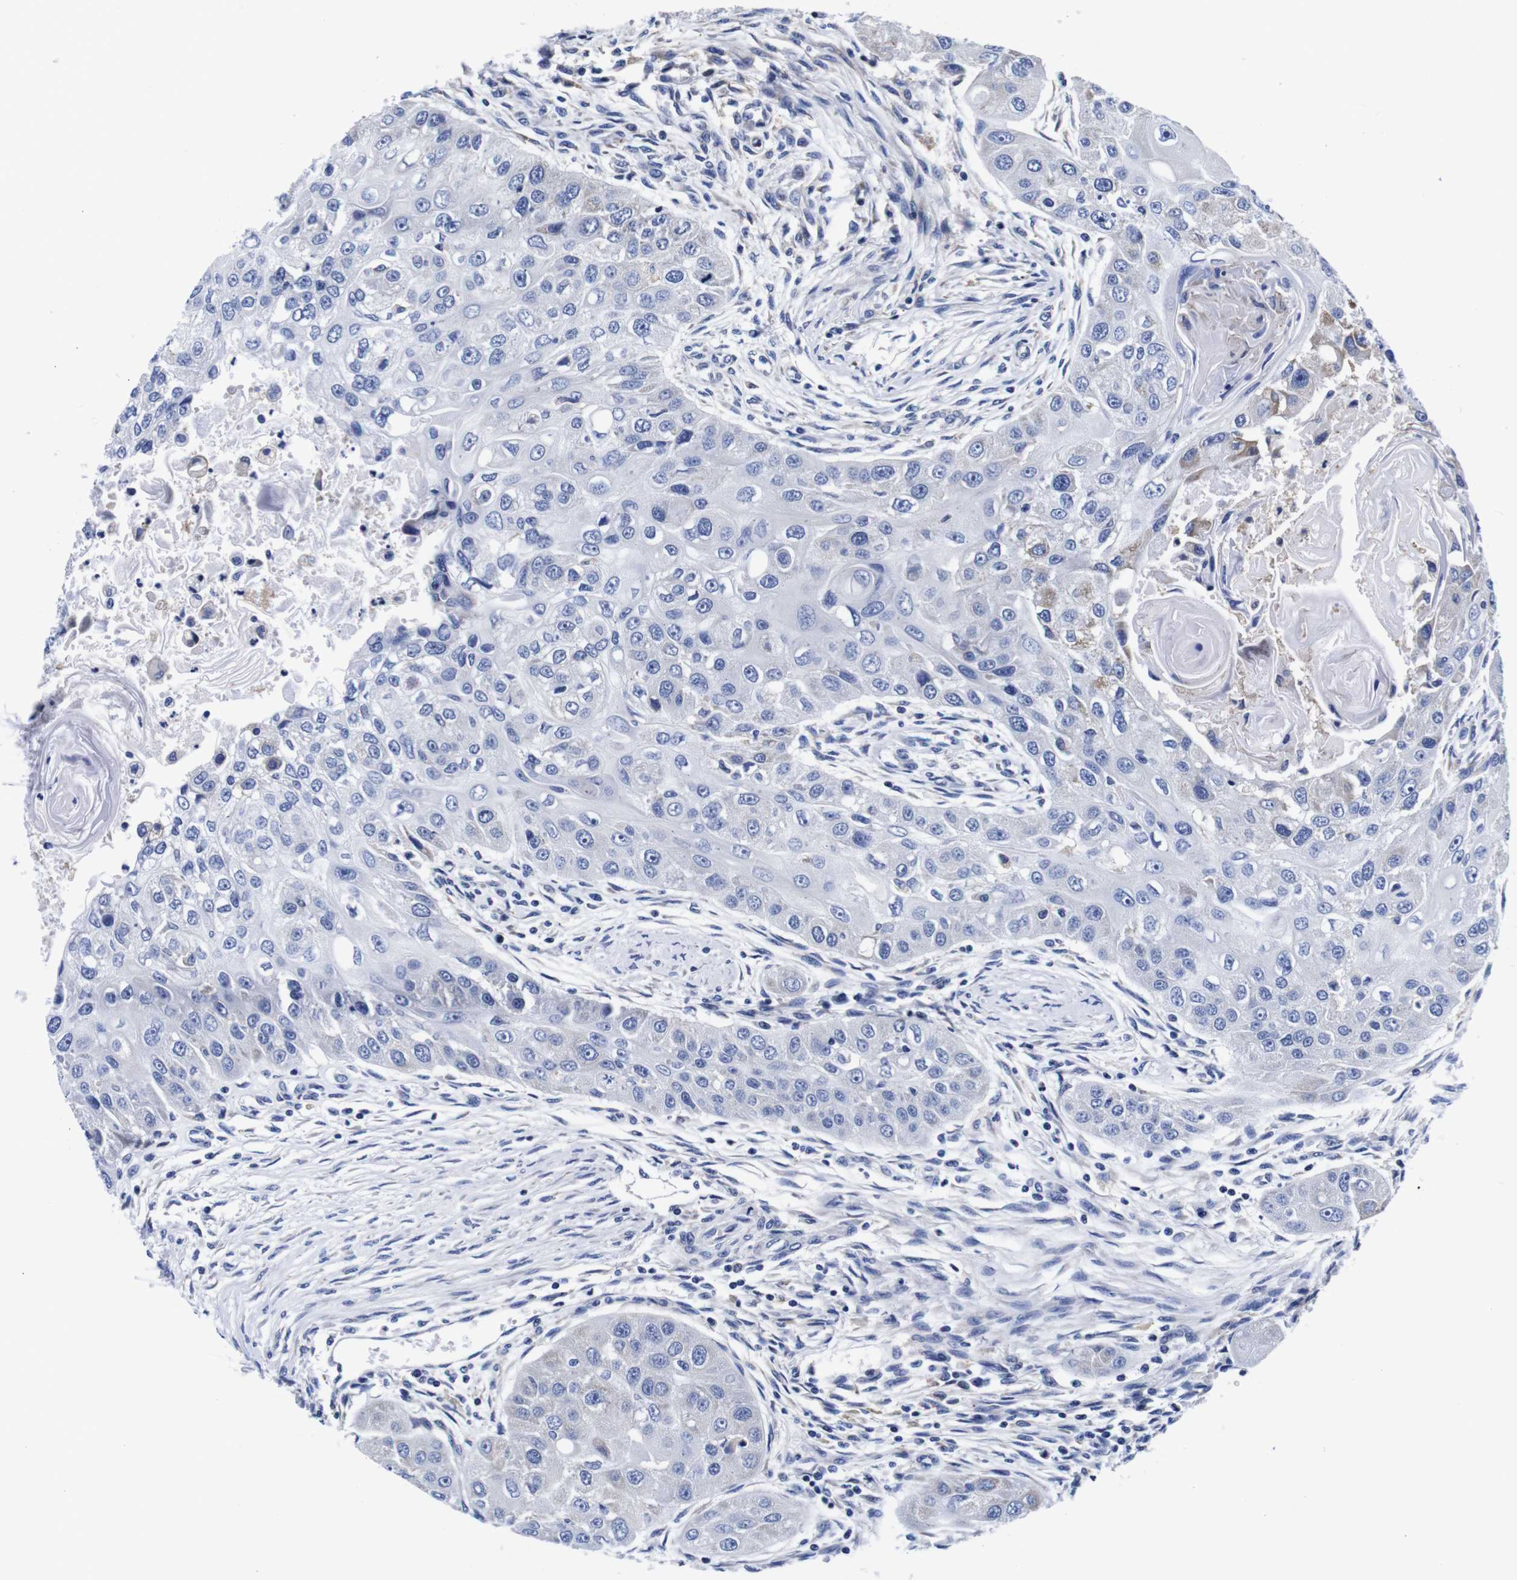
{"staining": {"intensity": "weak", "quantity": "<25%", "location": "cytoplasmic/membranous"}, "tissue": "head and neck cancer", "cell_type": "Tumor cells", "image_type": "cancer", "snomed": [{"axis": "morphology", "description": "Normal tissue, NOS"}, {"axis": "morphology", "description": "Squamous cell carcinoma, NOS"}, {"axis": "topography", "description": "Skeletal muscle"}, {"axis": "topography", "description": "Head-Neck"}], "caption": "Immunohistochemistry (IHC) image of head and neck cancer (squamous cell carcinoma) stained for a protein (brown), which shows no positivity in tumor cells.", "gene": "CLEC4G", "patient": {"sex": "male", "age": 51}}